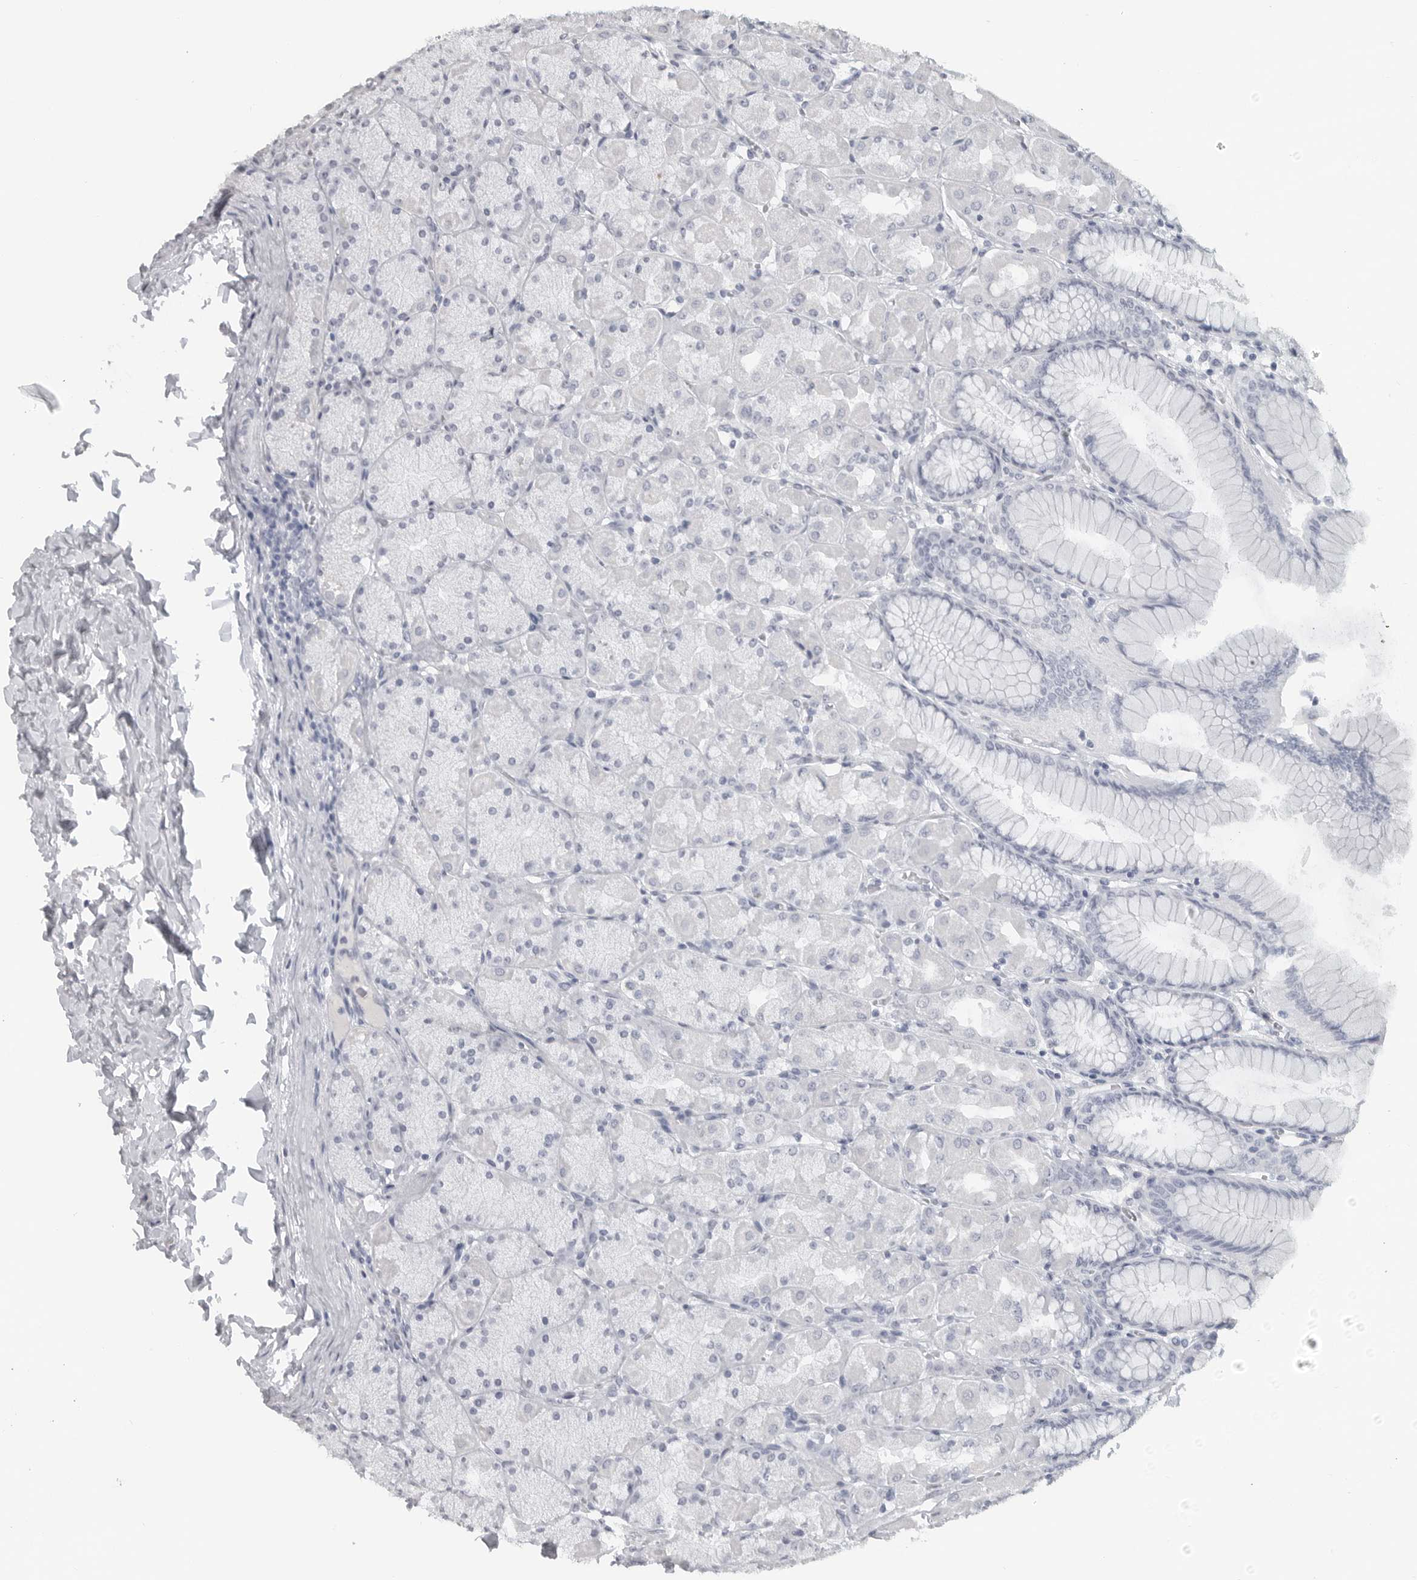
{"staining": {"intensity": "negative", "quantity": "none", "location": "none"}, "tissue": "stomach", "cell_type": "Glandular cells", "image_type": "normal", "snomed": [{"axis": "morphology", "description": "Normal tissue, NOS"}, {"axis": "topography", "description": "Stomach, upper"}], "caption": "High magnification brightfield microscopy of benign stomach stained with DAB (brown) and counterstained with hematoxylin (blue): glandular cells show no significant positivity. The staining was performed using DAB to visualize the protein expression in brown, while the nuclei were stained in blue with hematoxylin (Magnification: 20x).", "gene": "LY6D", "patient": {"sex": "female", "age": 56}}